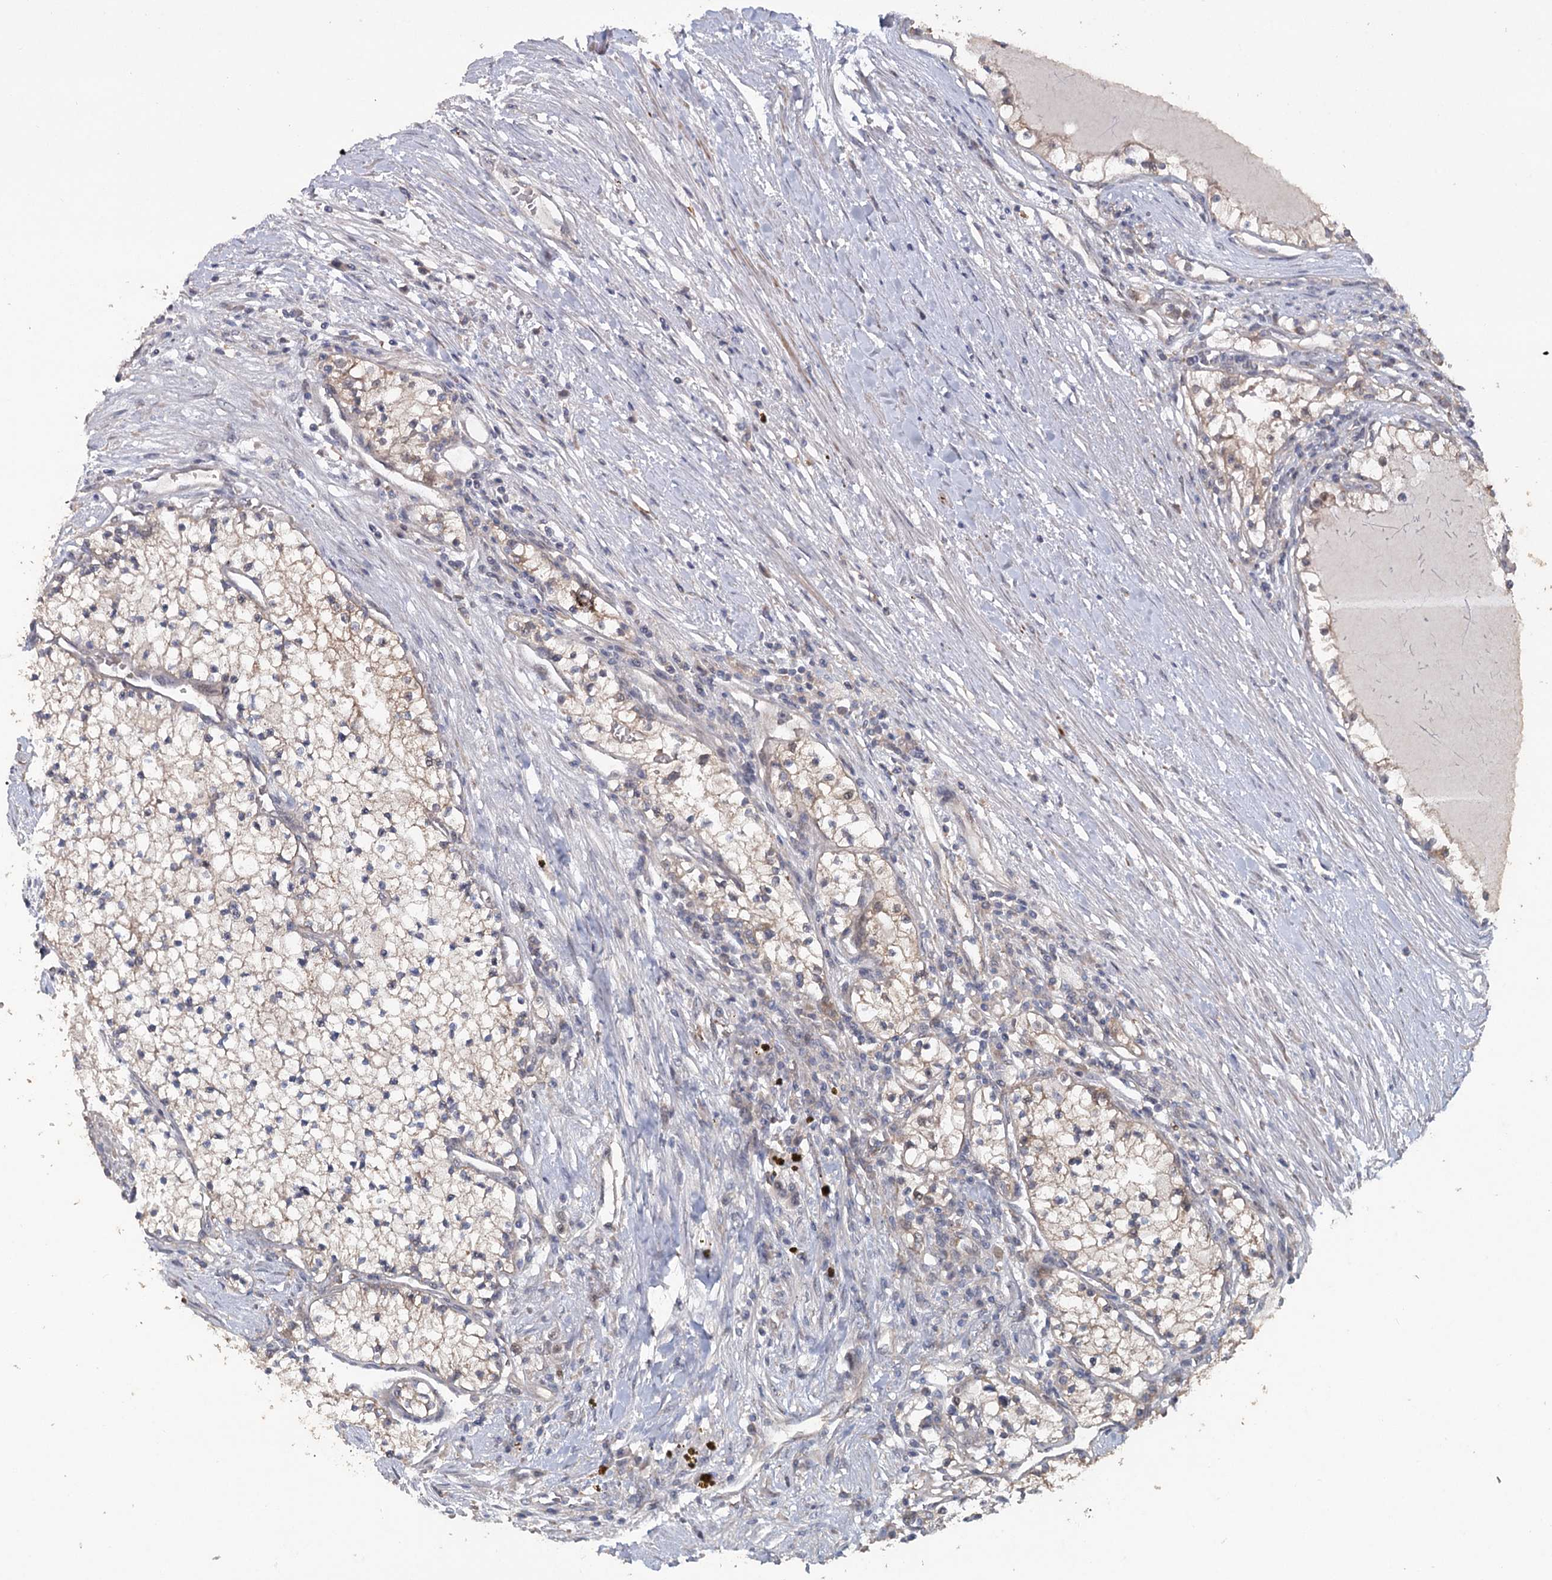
{"staining": {"intensity": "weak", "quantity": "25%-75%", "location": "cytoplasmic/membranous"}, "tissue": "renal cancer", "cell_type": "Tumor cells", "image_type": "cancer", "snomed": [{"axis": "morphology", "description": "Normal tissue, NOS"}, {"axis": "morphology", "description": "Adenocarcinoma, NOS"}, {"axis": "topography", "description": "Kidney"}], "caption": "Immunohistochemistry image of neoplastic tissue: human adenocarcinoma (renal) stained using immunohistochemistry shows low levels of weak protein expression localized specifically in the cytoplasmic/membranous of tumor cells, appearing as a cytoplasmic/membranous brown color.", "gene": "MAP3K13", "patient": {"sex": "male", "age": 68}}